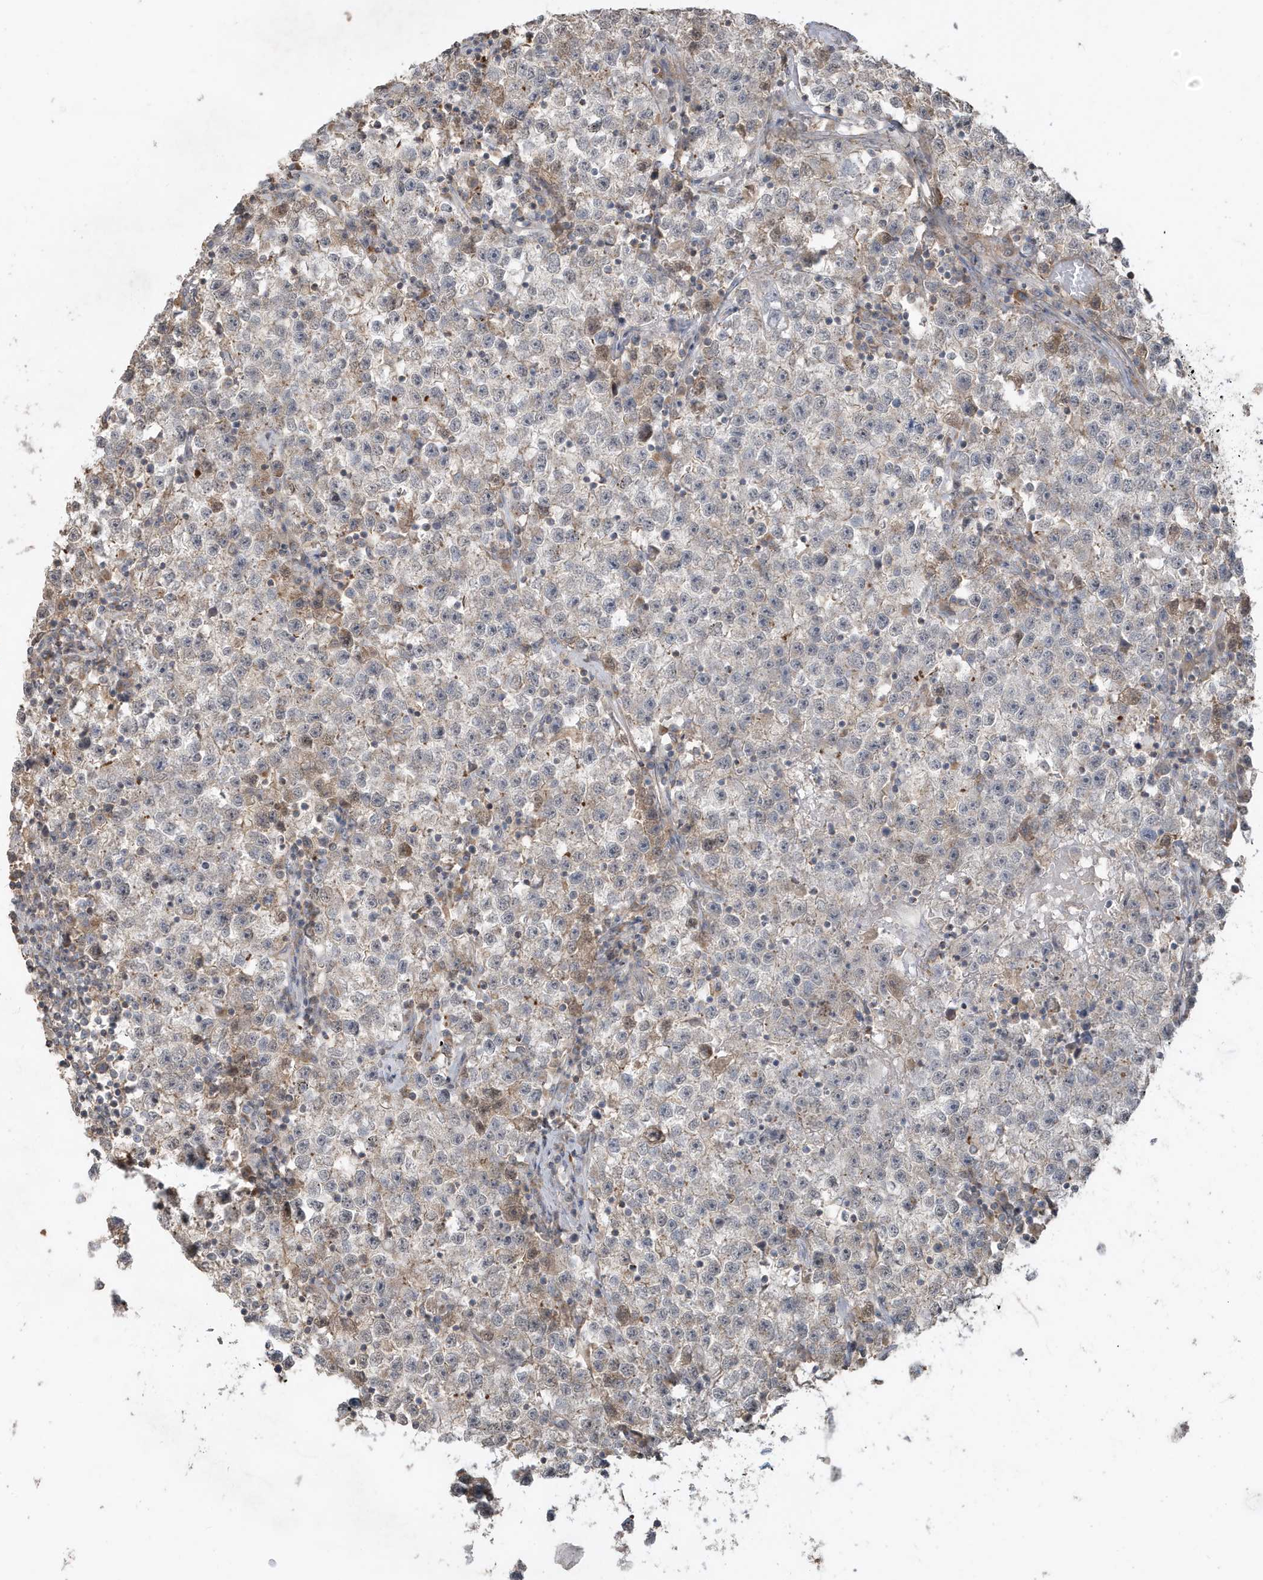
{"staining": {"intensity": "negative", "quantity": "none", "location": "none"}, "tissue": "testis cancer", "cell_type": "Tumor cells", "image_type": "cancer", "snomed": [{"axis": "morphology", "description": "Seminoma, NOS"}, {"axis": "topography", "description": "Testis"}], "caption": "High magnification brightfield microscopy of testis cancer (seminoma) stained with DAB (brown) and counterstained with hematoxylin (blue): tumor cells show no significant staining. (Immunohistochemistry, brightfield microscopy, high magnification).", "gene": "PRRT3", "patient": {"sex": "male", "age": 22}}